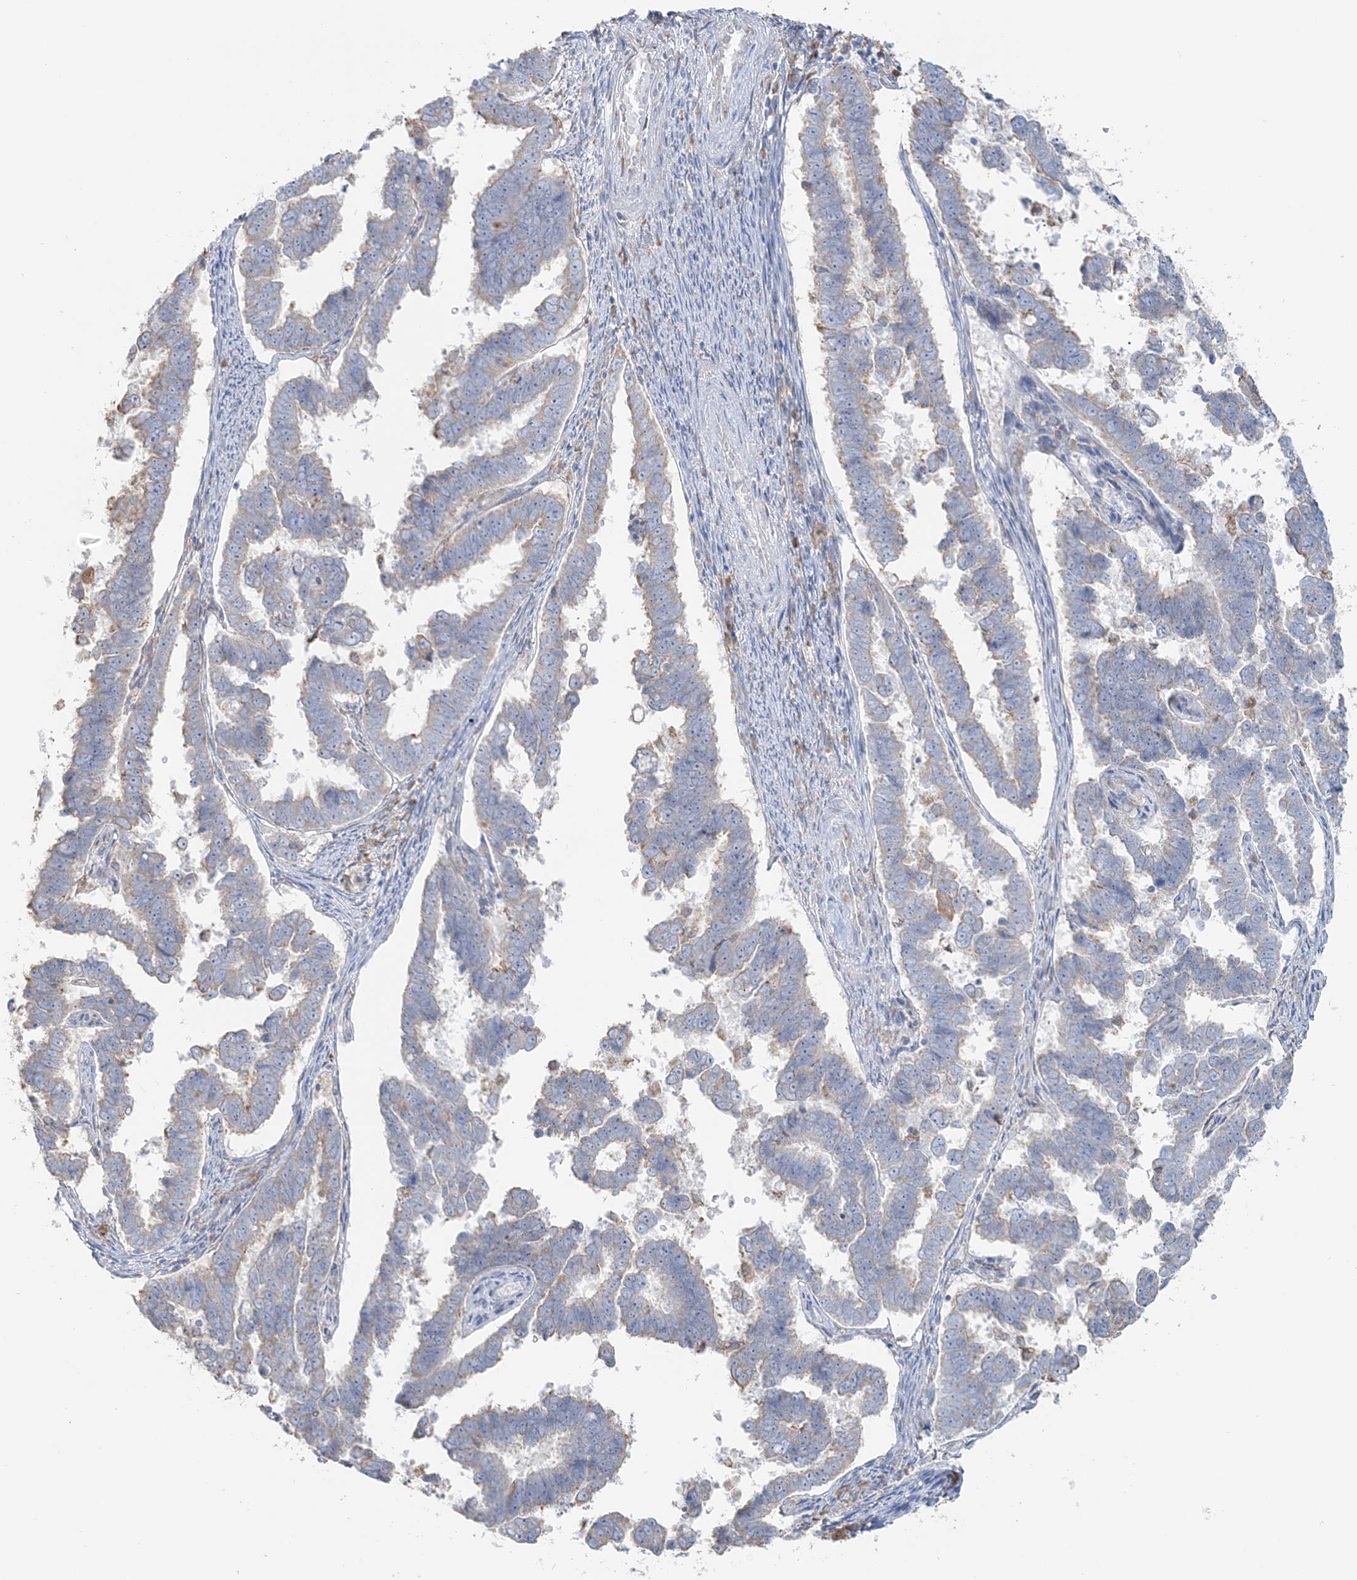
{"staining": {"intensity": "negative", "quantity": "none", "location": "none"}, "tissue": "endometrial cancer", "cell_type": "Tumor cells", "image_type": "cancer", "snomed": [{"axis": "morphology", "description": "Adenocarcinoma, NOS"}, {"axis": "topography", "description": "Endometrium"}], "caption": "DAB (3,3'-diaminobenzidine) immunohistochemical staining of human endometrial adenocarcinoma reveals no significant expression in tumor cells.", "gene": "TBC1D5", "patient": {"sex": "female", "age": 75}}